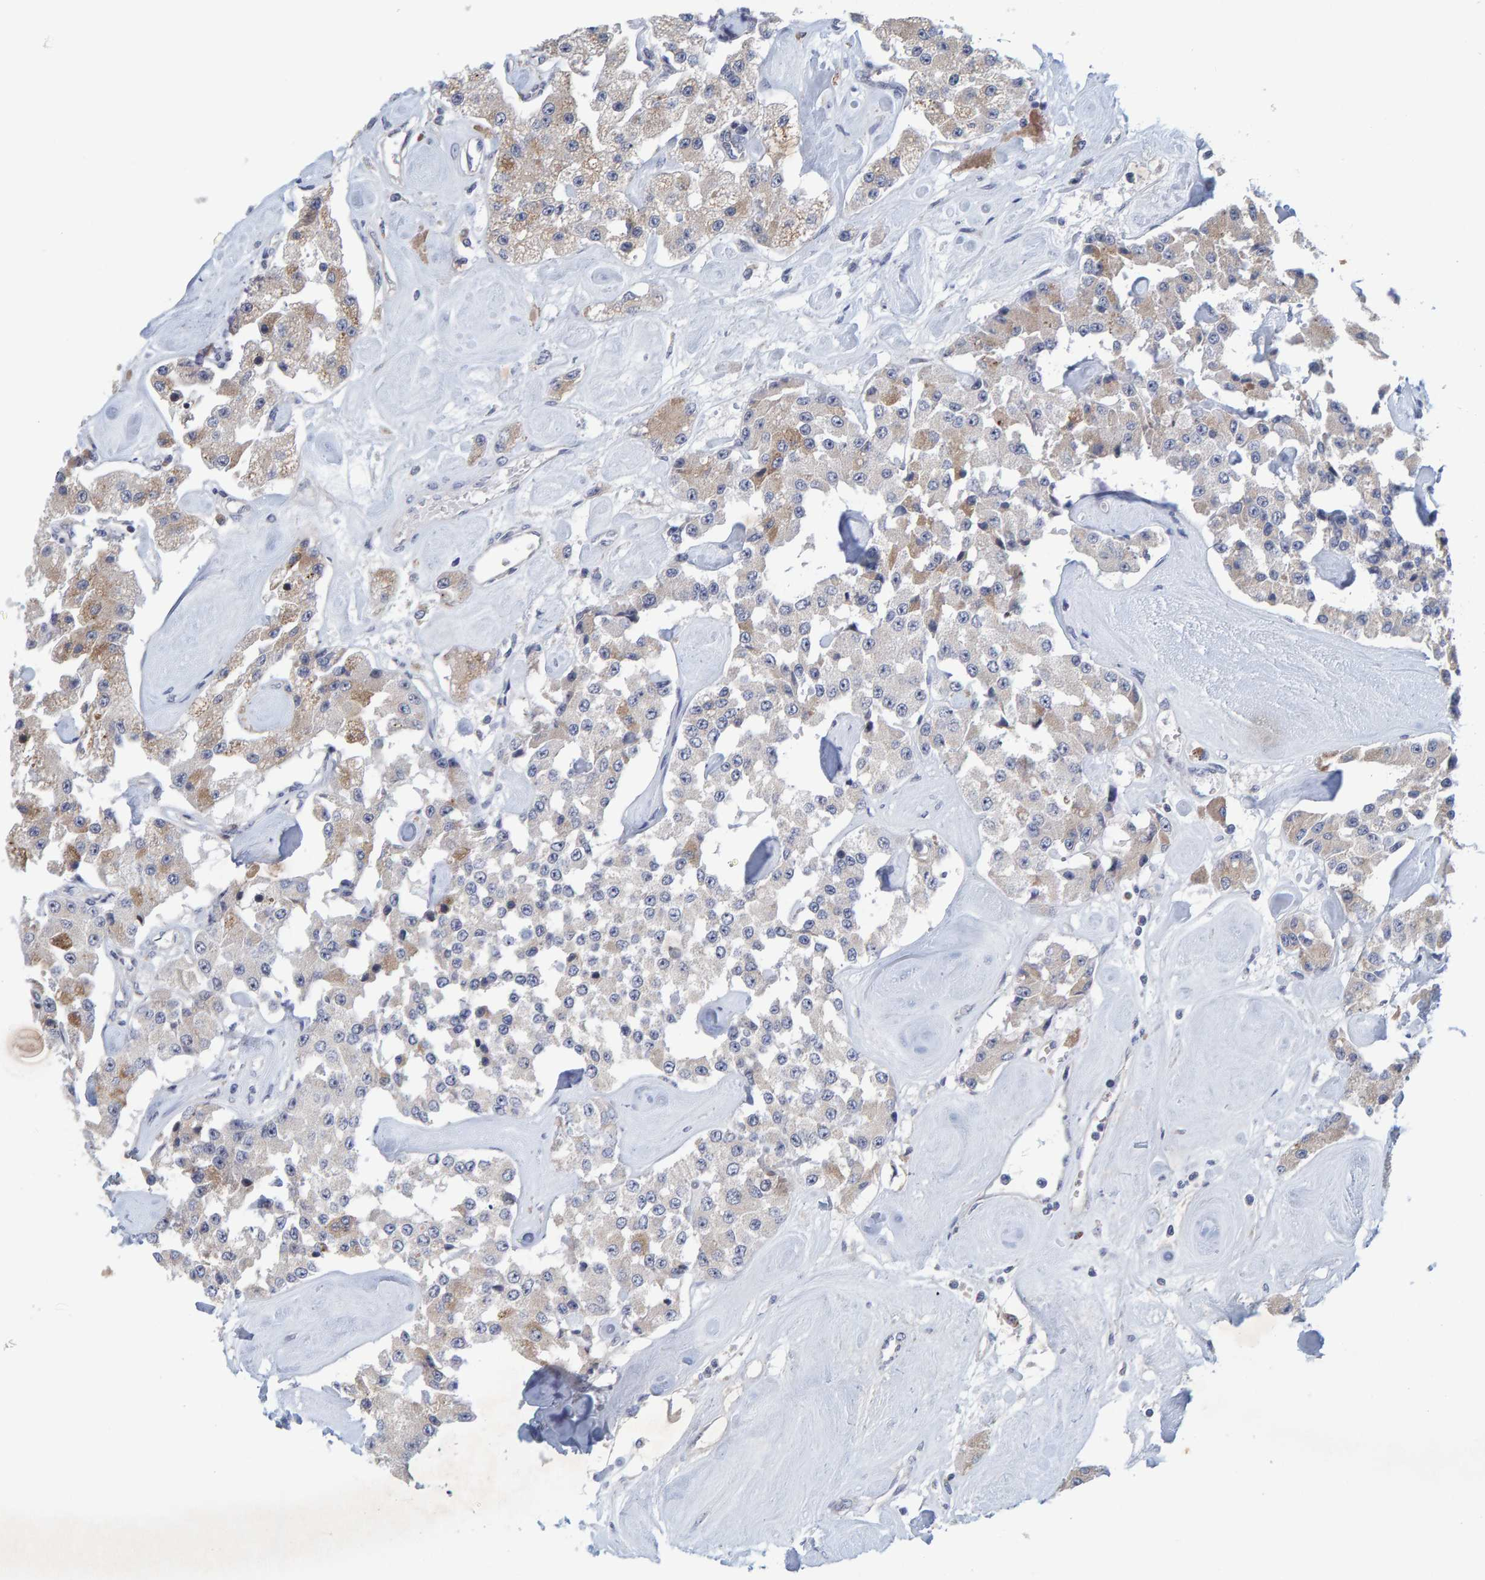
{"staining": {"intensity": "weak", "quantity": "25%-75%", "location": "cytoplasmic/membranous"}, "tissue": "carcinoid", "cell_type": "Tumor cells", "image_type": "cancer", "snomed": [{"axis": "morphology", "description": "Carcinoid, malignant, NOS"}, {"axis": "topography", "description": "Pancreas"}], "caption": "Carcinoid tissue exhibits weak cytoplasmic/membranous positivity in approximately 25%-75% of tumor cells", "gene": "ZNF77", "patient": {"sex": "male", "age": 41}}